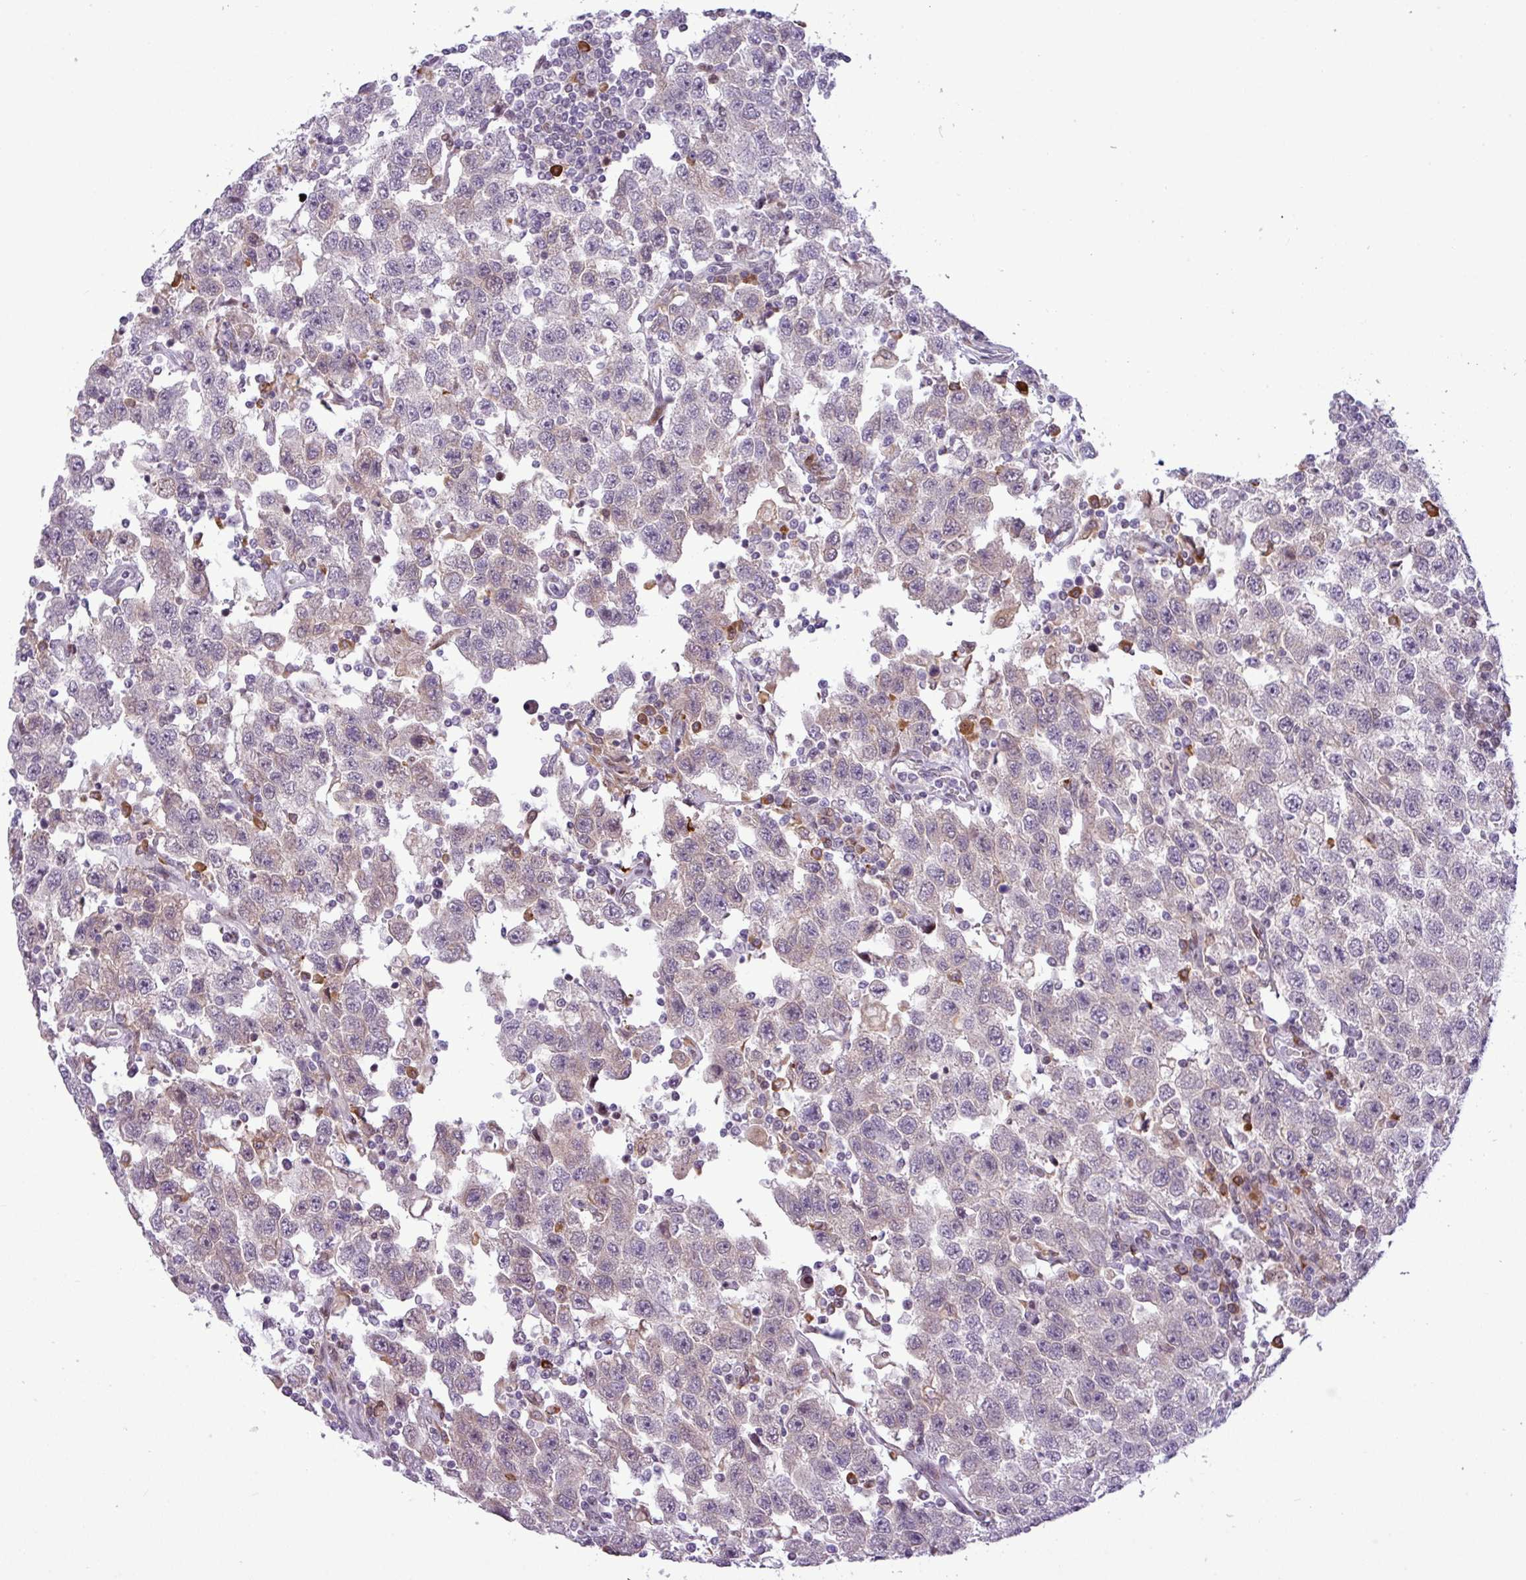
{"staining": {"intensity": "negative", "quantity": "none", "location": "none"}, "tissue": "testis cancer", "cell_type": "Tumor cells", "image_type": "cancer", "snomed": [{"axis": "morphology", "description": "Seminoma, NOS"}, {"axis": "topography", "description": "Testis"}], "caption": "The immunohistochemistry histopathology image has no significant staining in tumor cells of testis cancer tissue.", "gene": "SLC66A2", "patient": {"sex": "male", "age": 41}}